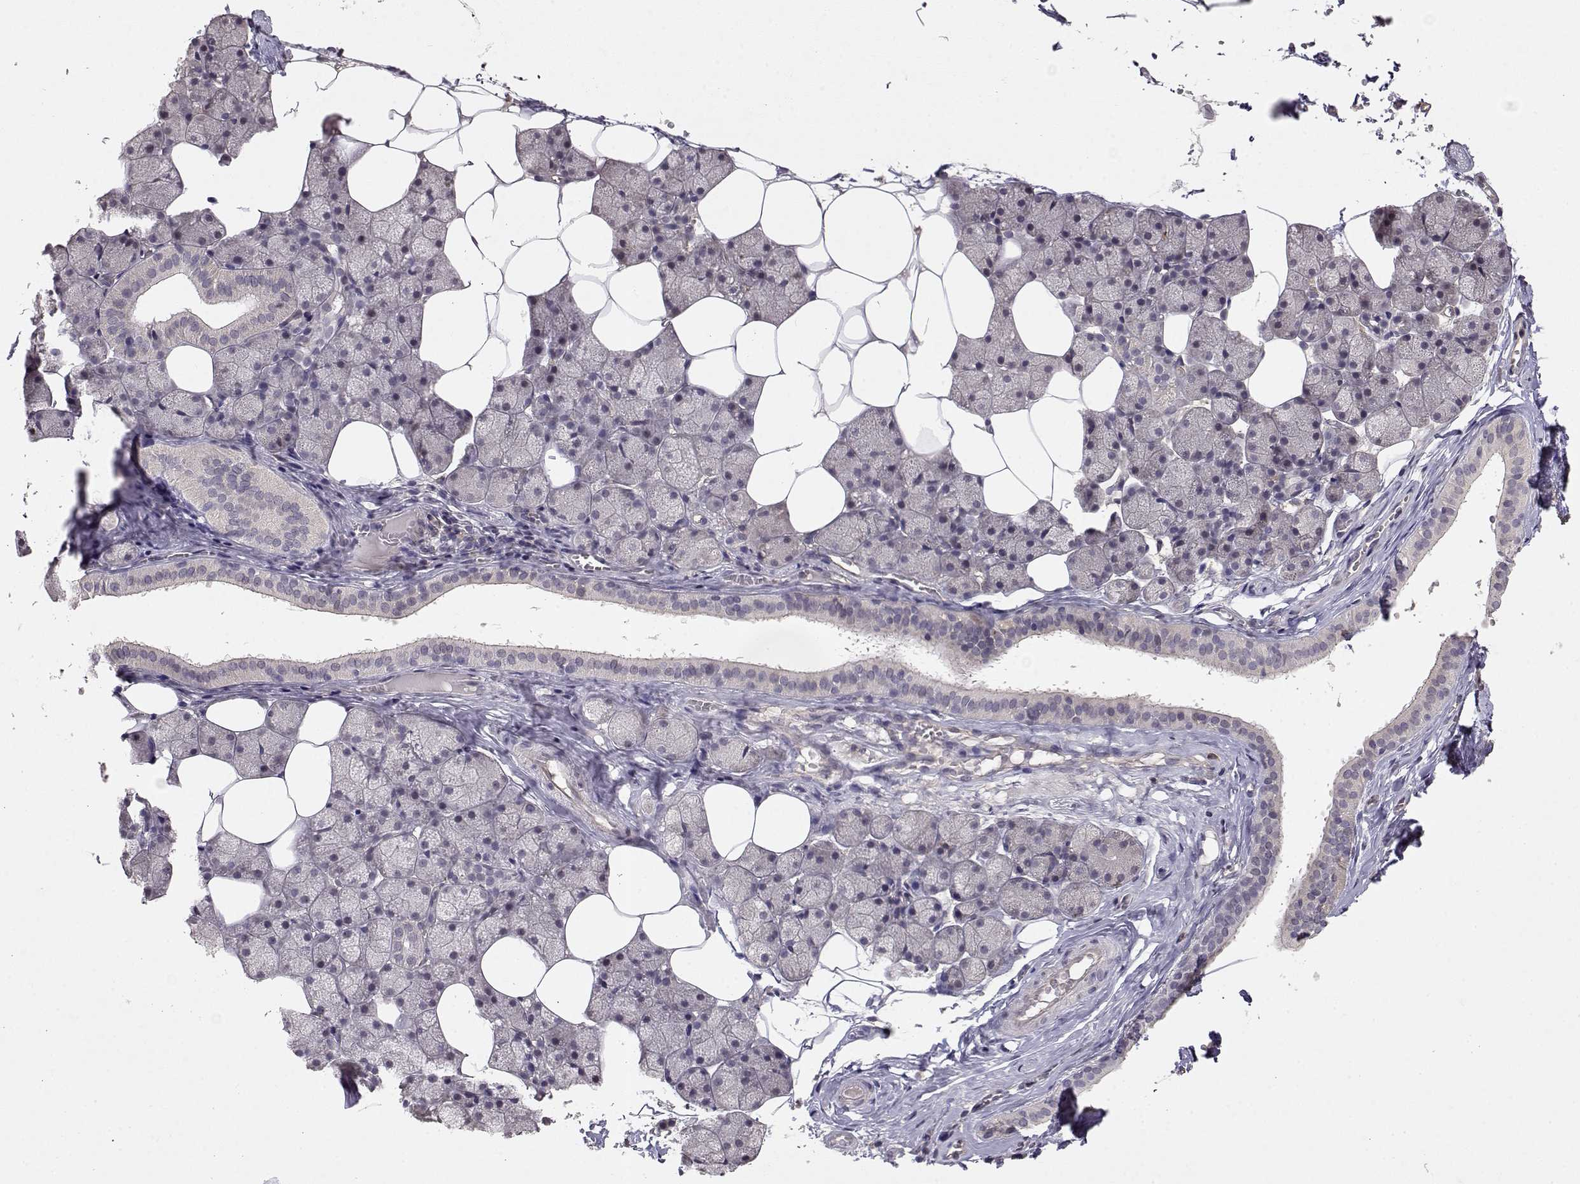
{"staining": {"intensity": "negative", "quantity": "none", "location": "none"}, "tissue": "salivary gland", "cell_type": "Glandular cells", "image_type": "normal", "snomed": [{"axis": "morphology", "description": "Normal tissue, NOS"}, {"axis": "topography", "description": "Salivary gland"}], "caption": "An immunohistochemistry image of normal salivary gland is shown. There is no staining in glandular cells of salivary gland.", "gene": "IFITM1", "patient": {"sex": "male", "age": 38}}